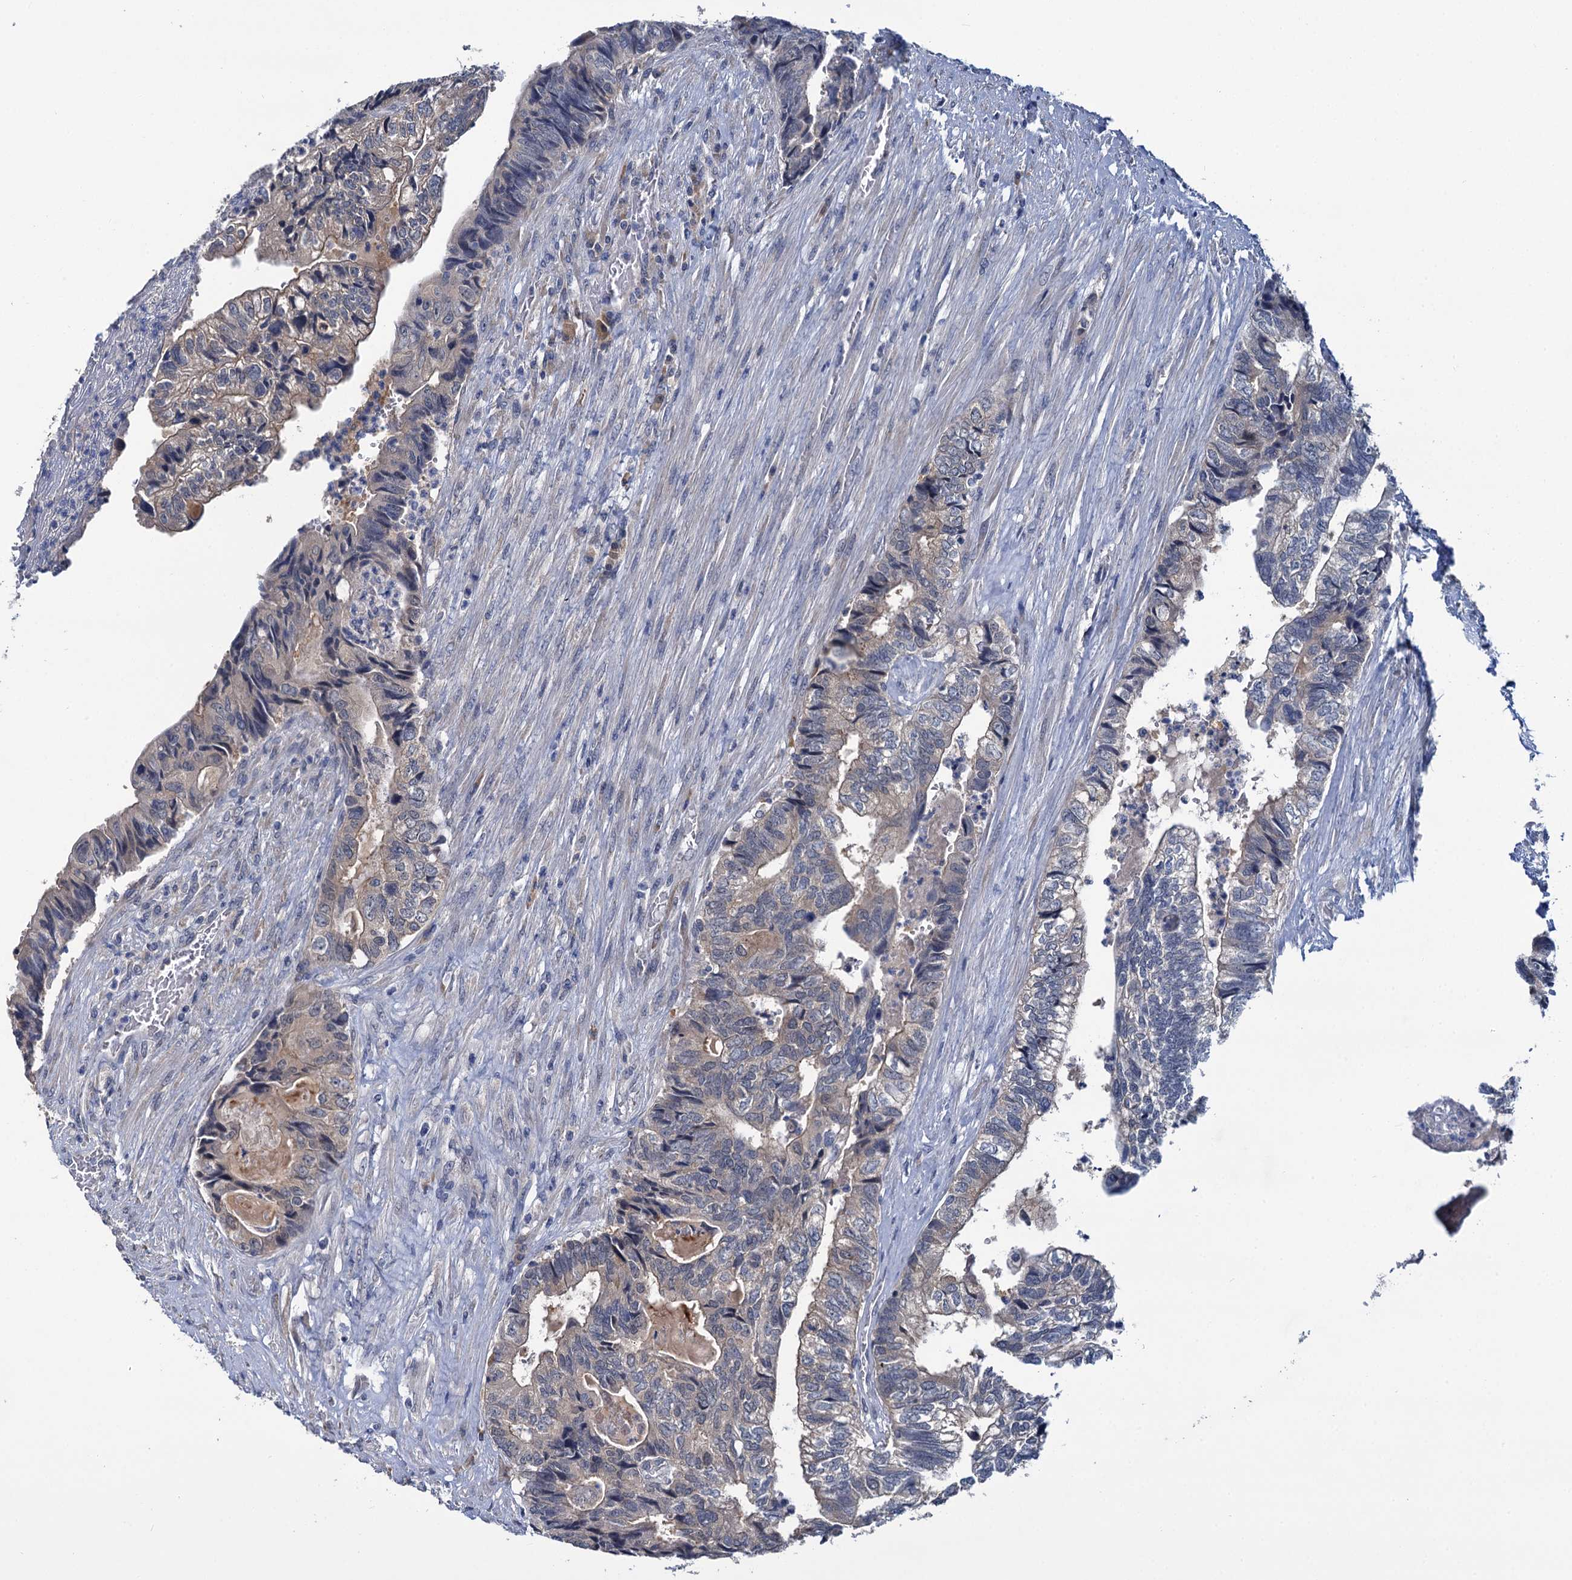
{"staining": {"intensity": "weak", "quantity": "25%-75%", "location": "cytoplasmic/membranous"}, "tissue": "colorectal cancer", "cell_type": "Tumor cells", "image_type": "cancer", "snomed": [{"axis": "morphology", "description": "Adenocarcinoma, NOS"}, {"axis": "topography", "description": "Colon"}], "caption": "Brown immunohistochemical staining in adenocarcinoma (colorectal) displays weak cytoplasmic/membranous positivity in approximately 25%-75% of tumor cells.", "gene": "ANKRD42", "patient": {"sex": "female", "age": 67}}